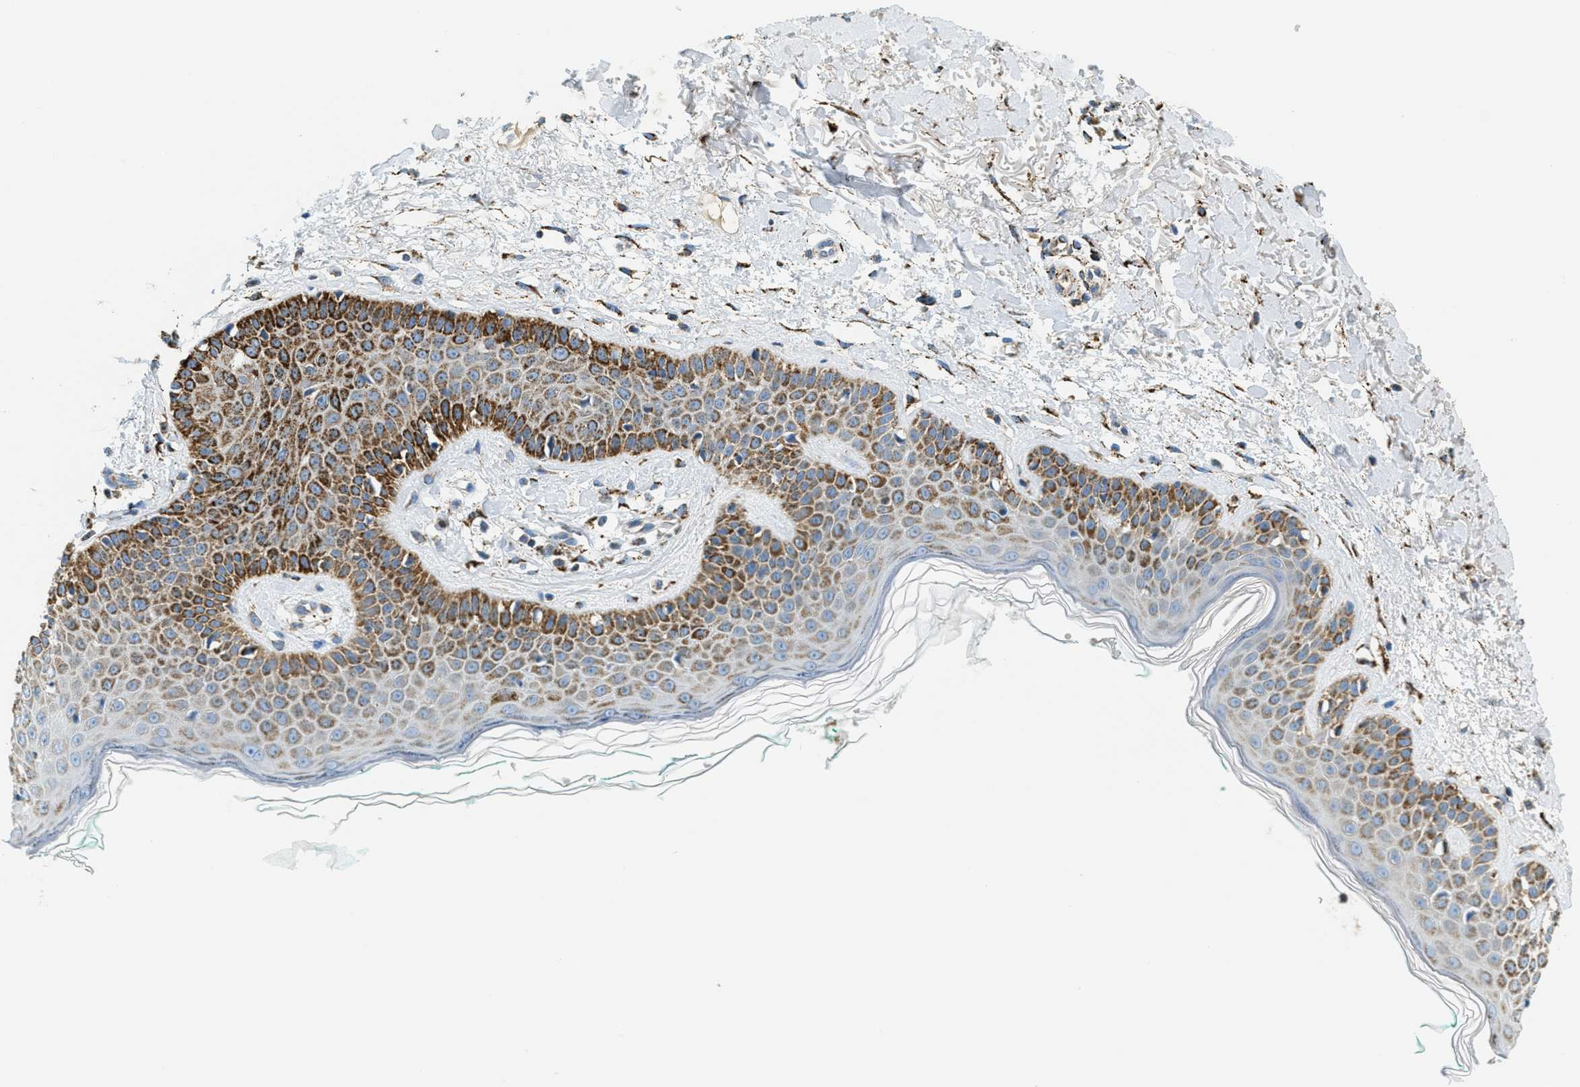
{"staining": {"intensity": "moderate", "quantity": "25%-75%", "location": "cytoplasmic/membranous"}, "tissue": "skin cancer", "cell_type": "Tumor cells", "image_type": "cancer", "snomed": [{"axis": "morphology", "description": "Normal tissue, NOS"}, {"axis": "morphology", "description": "Basal cell carcinoma"}, {"axis": "topography", "description": "Skin"}], "caption": "An immunohistochemistry (IHC) photomicrograph of neoplastic tissue is shown. Protein staining in brown shows moderate cytoplasmic/membranous positivity in basal cell carcinoma (skin) within tumor cells.", "gene": "HLCS", "patient": {"sex": "male", "age": 79}}